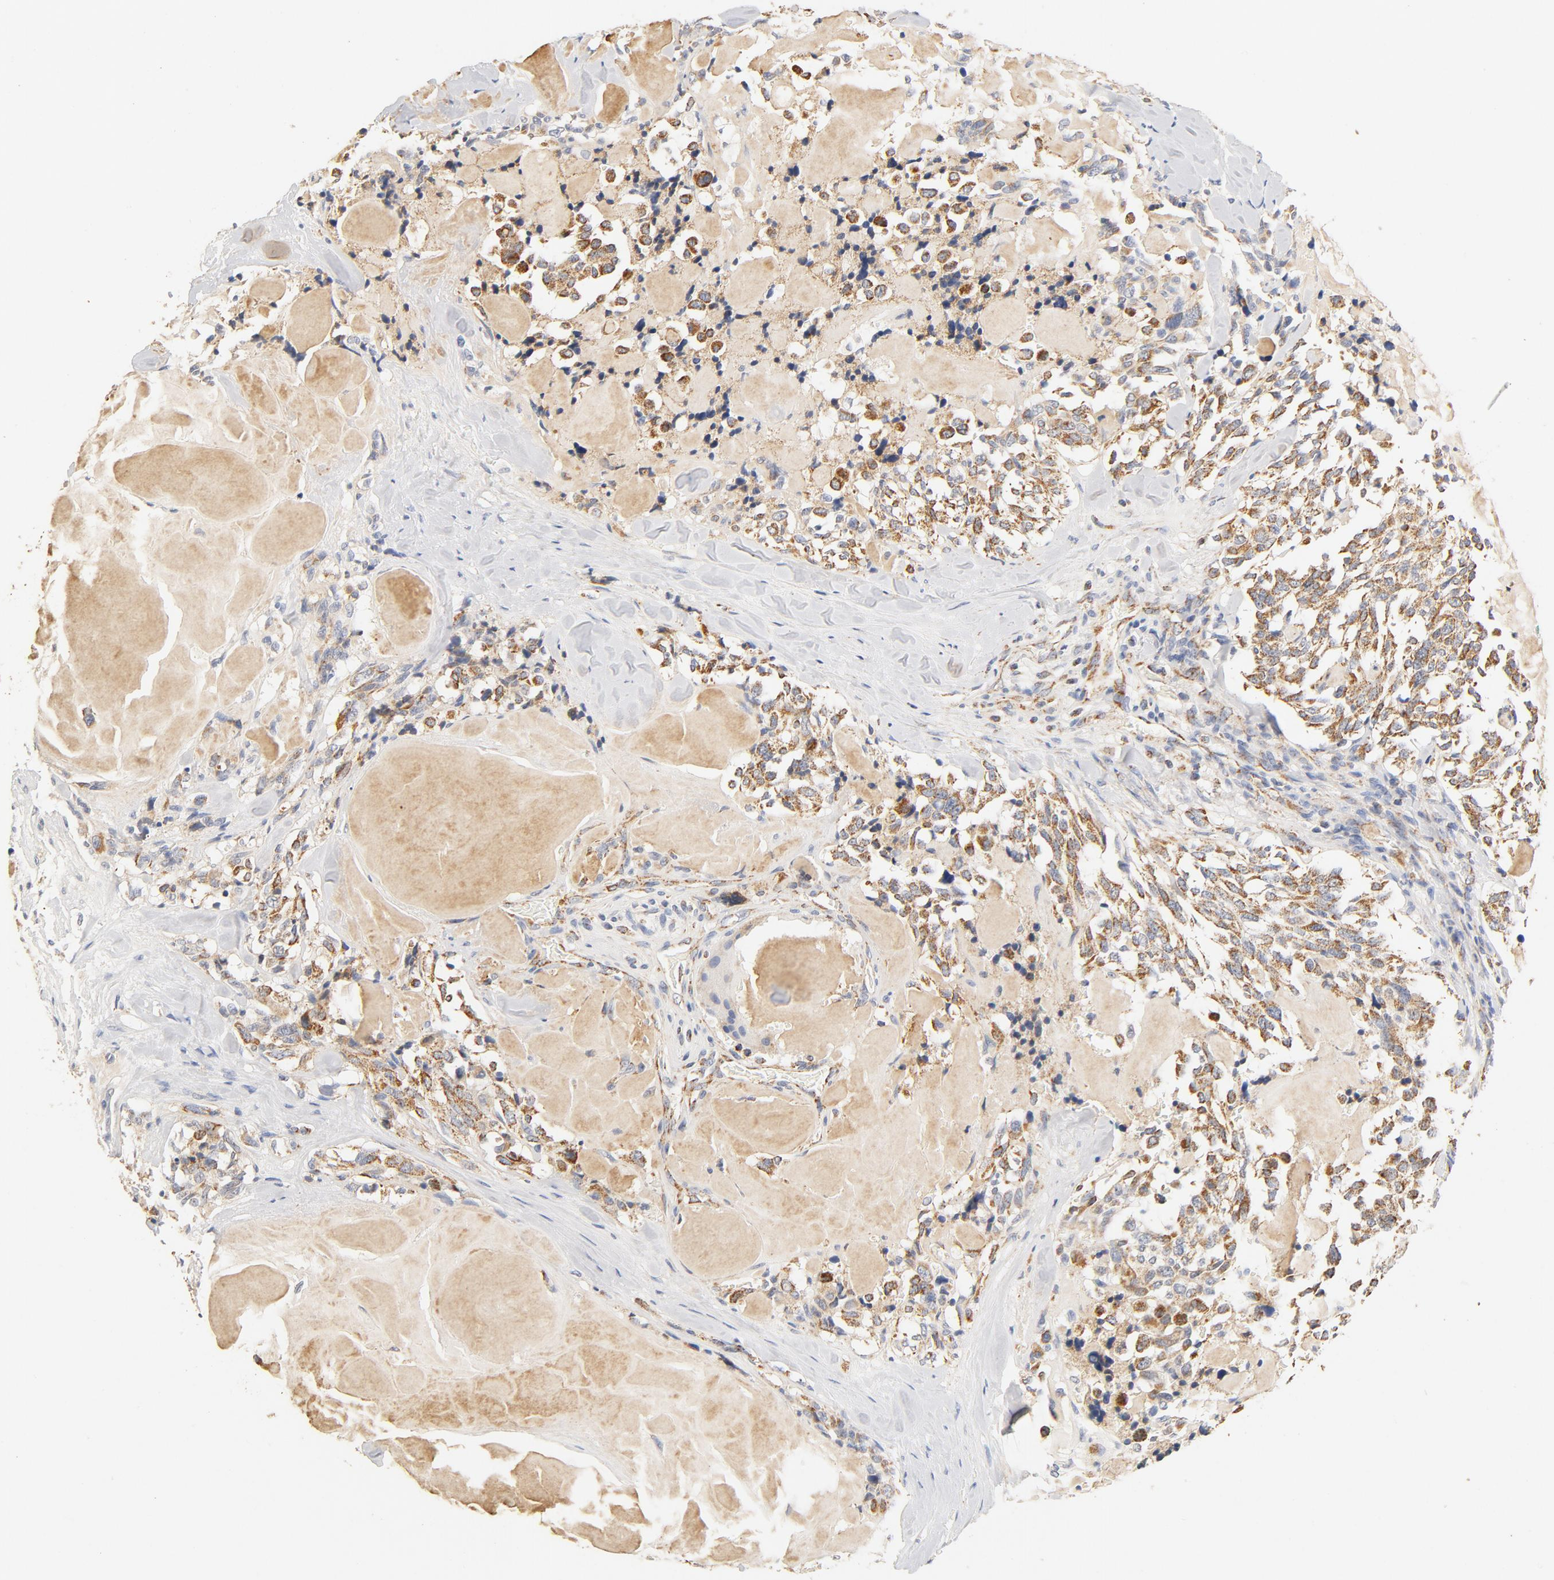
{"staining": {"intensity": "moderate", "quantity": ">75%", "location": "cytoplasmic/membranous"}, "tissue": "thyroid cancer", "cell_type": "Tumor cells", "image_type": "cancer", "snomed": [{"axis": "morphology", "description": "Carcinoma, NOS"}, {"axis": "morphology", "description": "Carcinoid, malignant, NOS"}, {"axis": "topography", "description": "Thyroid gland"}], "caption": "The image displays immunohistochemical staining of thyroid cancer (carcinoma). There is moderate cytoplasmic/membranous expression is seen in approximately >75% of tumor cells. The staining was performed using DAB (3,3'-diaminobenzidine), with brown indicating positive protein expression. Nuclei are stained blue with hematoxylin.", "gene": "COX4I1", "patient": {"sex": "male", "age": 33}}